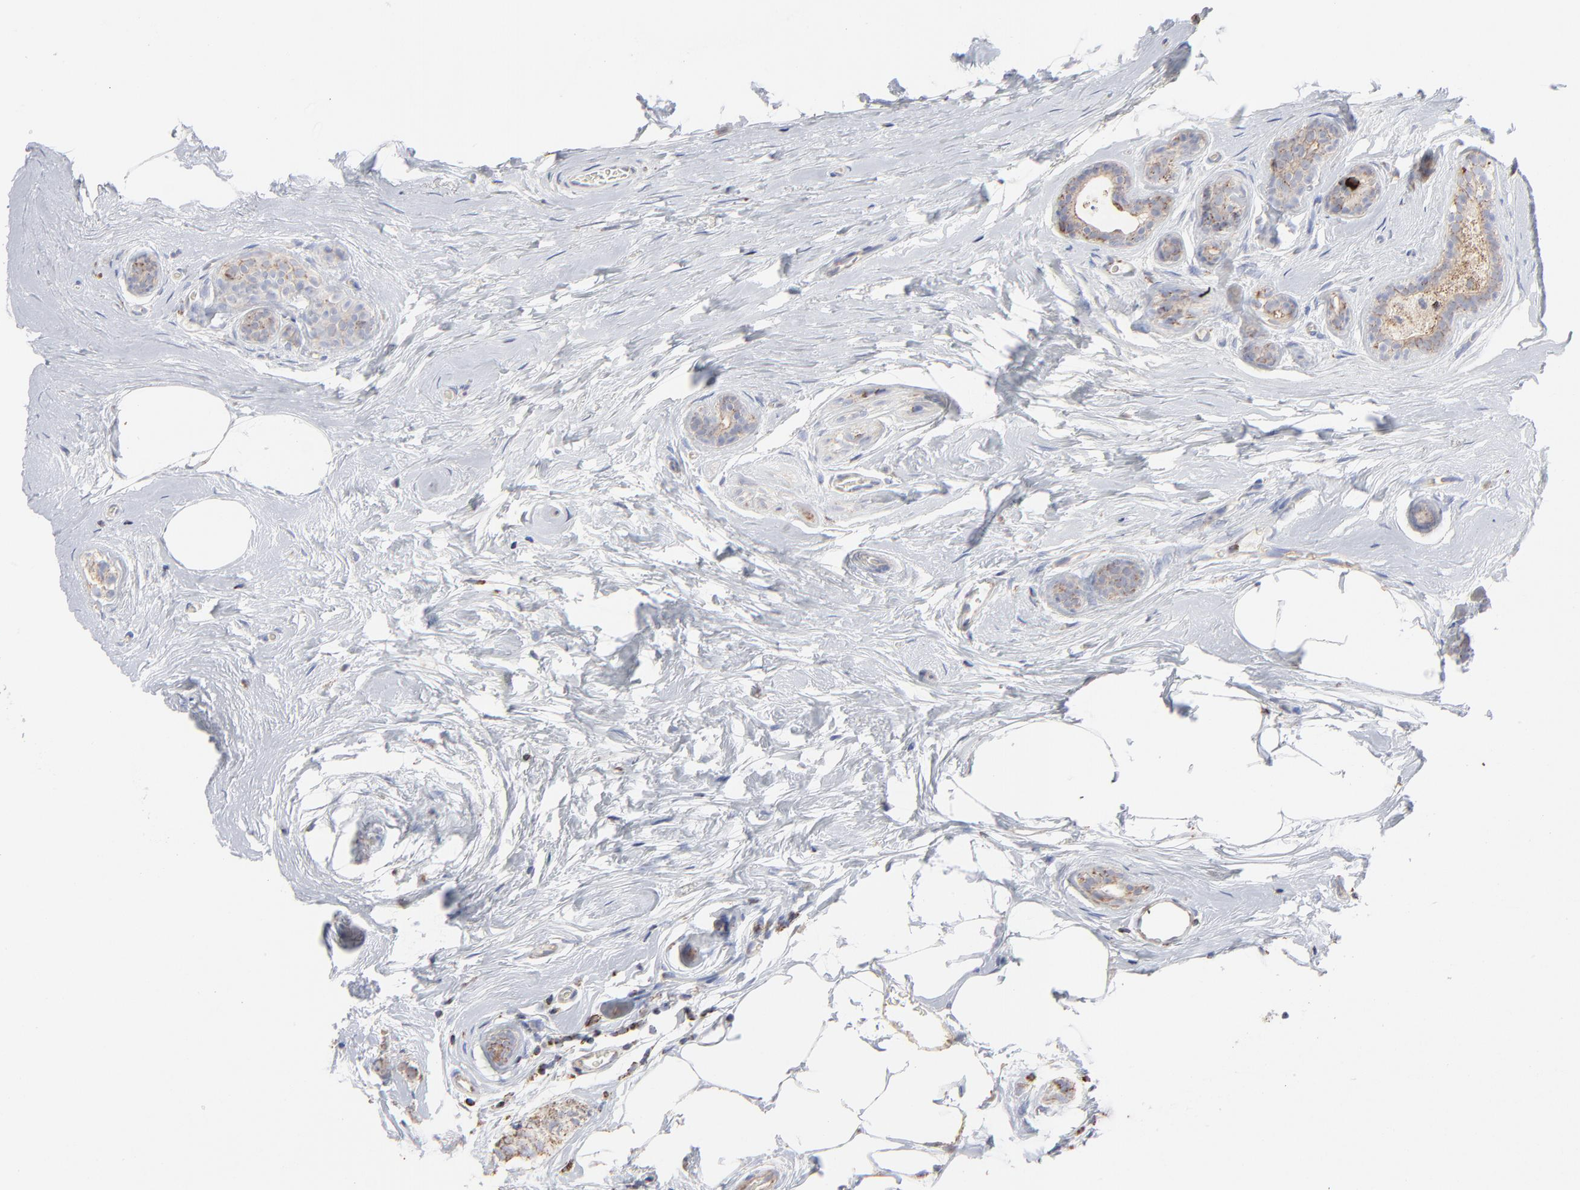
{"staining": {"intensity": "moderate", "quantity": ">75%", "location": "cytoplasmic/membranous"}, "tissue": "breast cancer", "cell_type": "Tumor cells", "image_type": "cancer", "snomed": [{"axis": "morphology", "description": "Lobular carcinoma"}, {"axis": "topography", "description": "Breast"}], "caption": "Immunohistochemical staining of human breast cancer (lobular carcinoma) demonstrates medium levels of moderate cytoplasmic/membranous protein expression in approximately >75% of tumor cells.", "gene": "ASB3", "patient": {"sex": "female", "age": 60}}